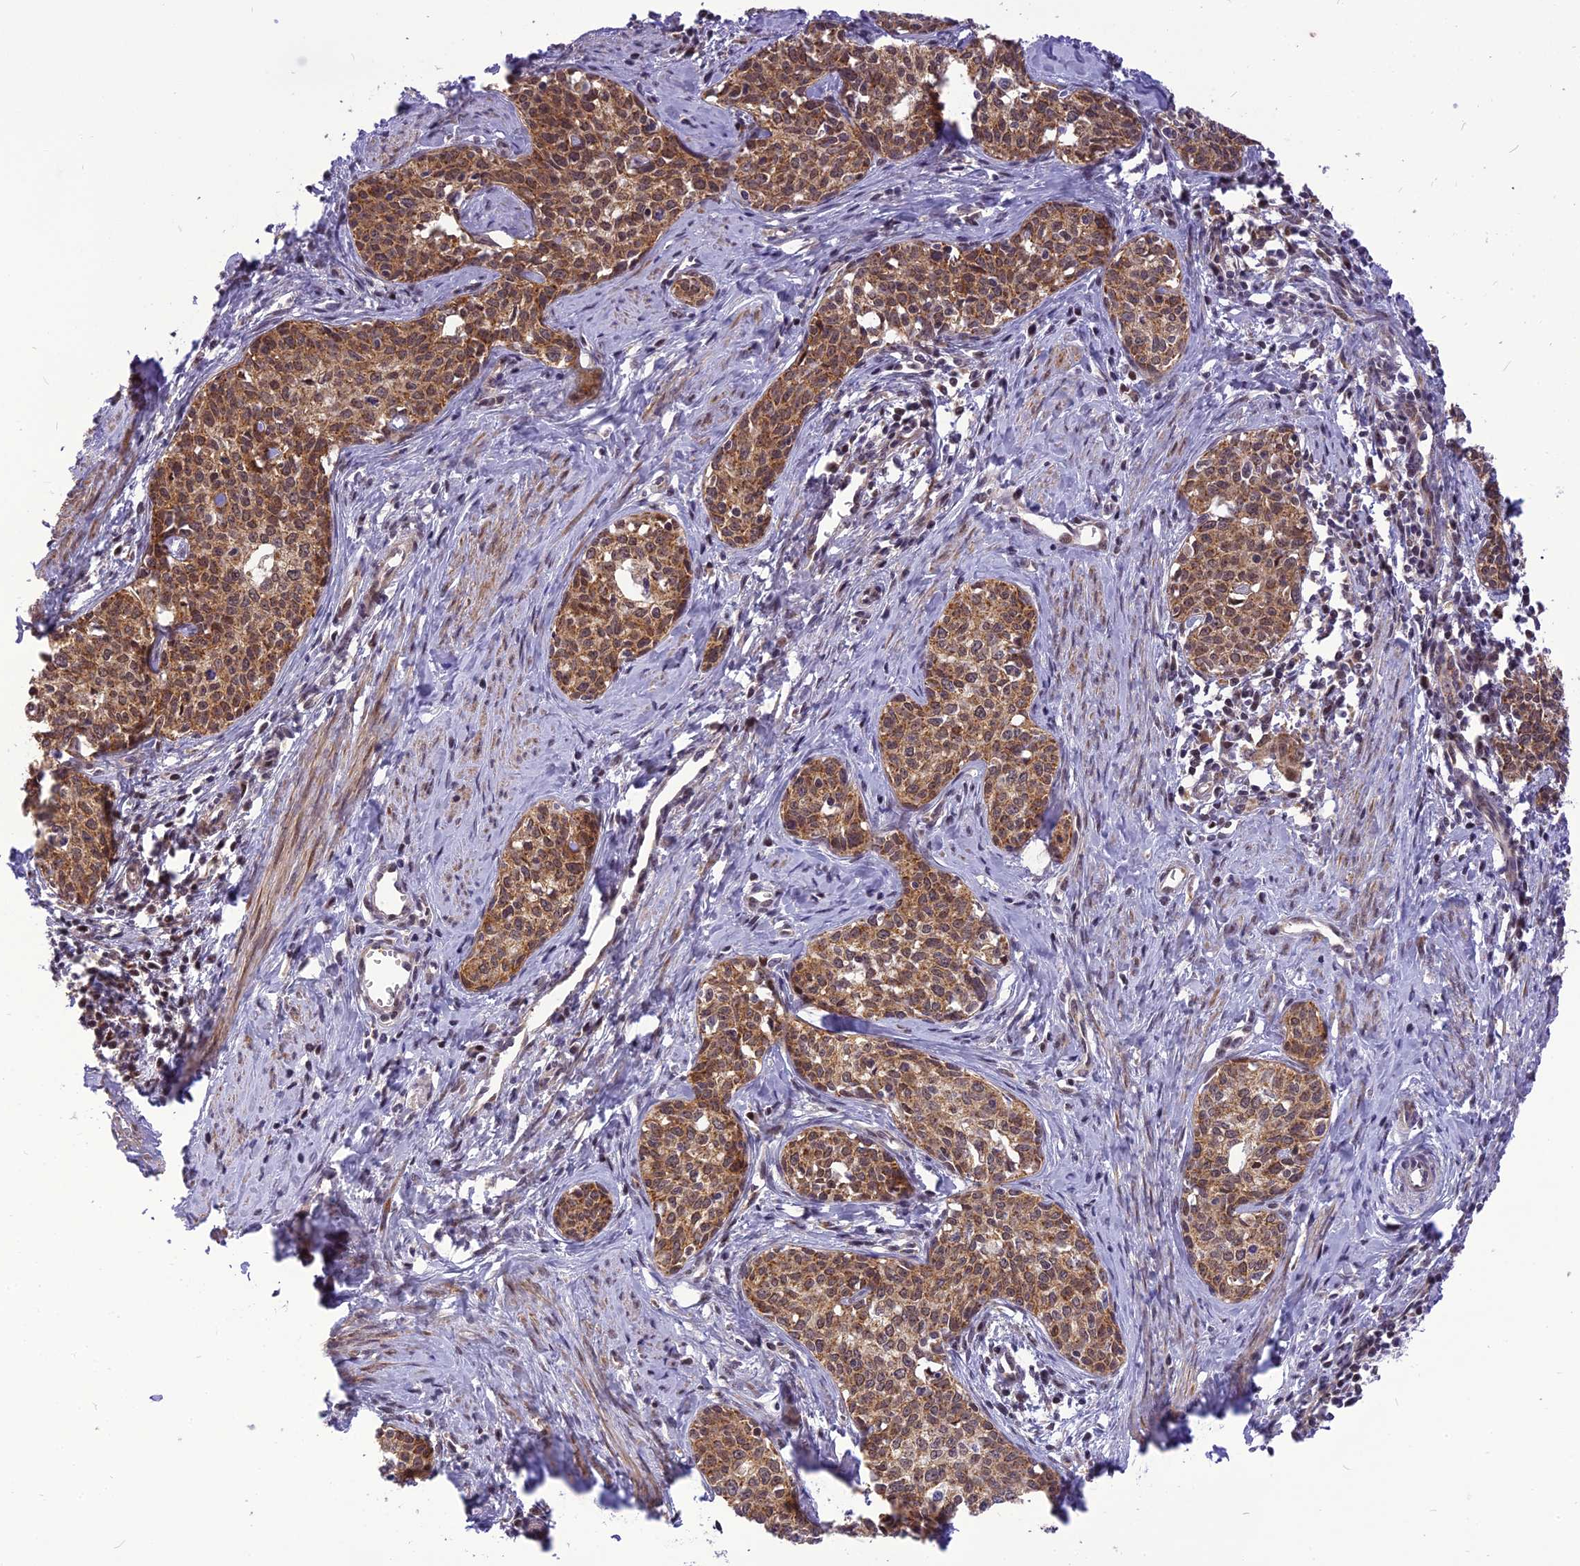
{"staining": {"intensity": "moderate", "quantity": ">75%", "location": "cytoplasmic/membranous,nuclear"}, "tissue": "cervical cancer", "cell_type": "Tumor cells", "image_type": "cancer", "snomed": [{"axis": "morphology", "description": "Squamous cell carcinoma, NOS"}, {"axis": "topography", "description": "Cervix"}], "caption": "Squamous cell carcinoma (cervical) tissue reveals moderate cytoplasmic/membranous and nuclear staining in approximately >75% of tumor cells, visualized by immunohistochemistry. (Stains: DAB (3,3'-diaminobenzidine) in brown, nuclei in blue, Microscopy: brightfield microscopy at high magnification).", "gene": "CMC1", "patient": {"sex": "female", "age": 52}}